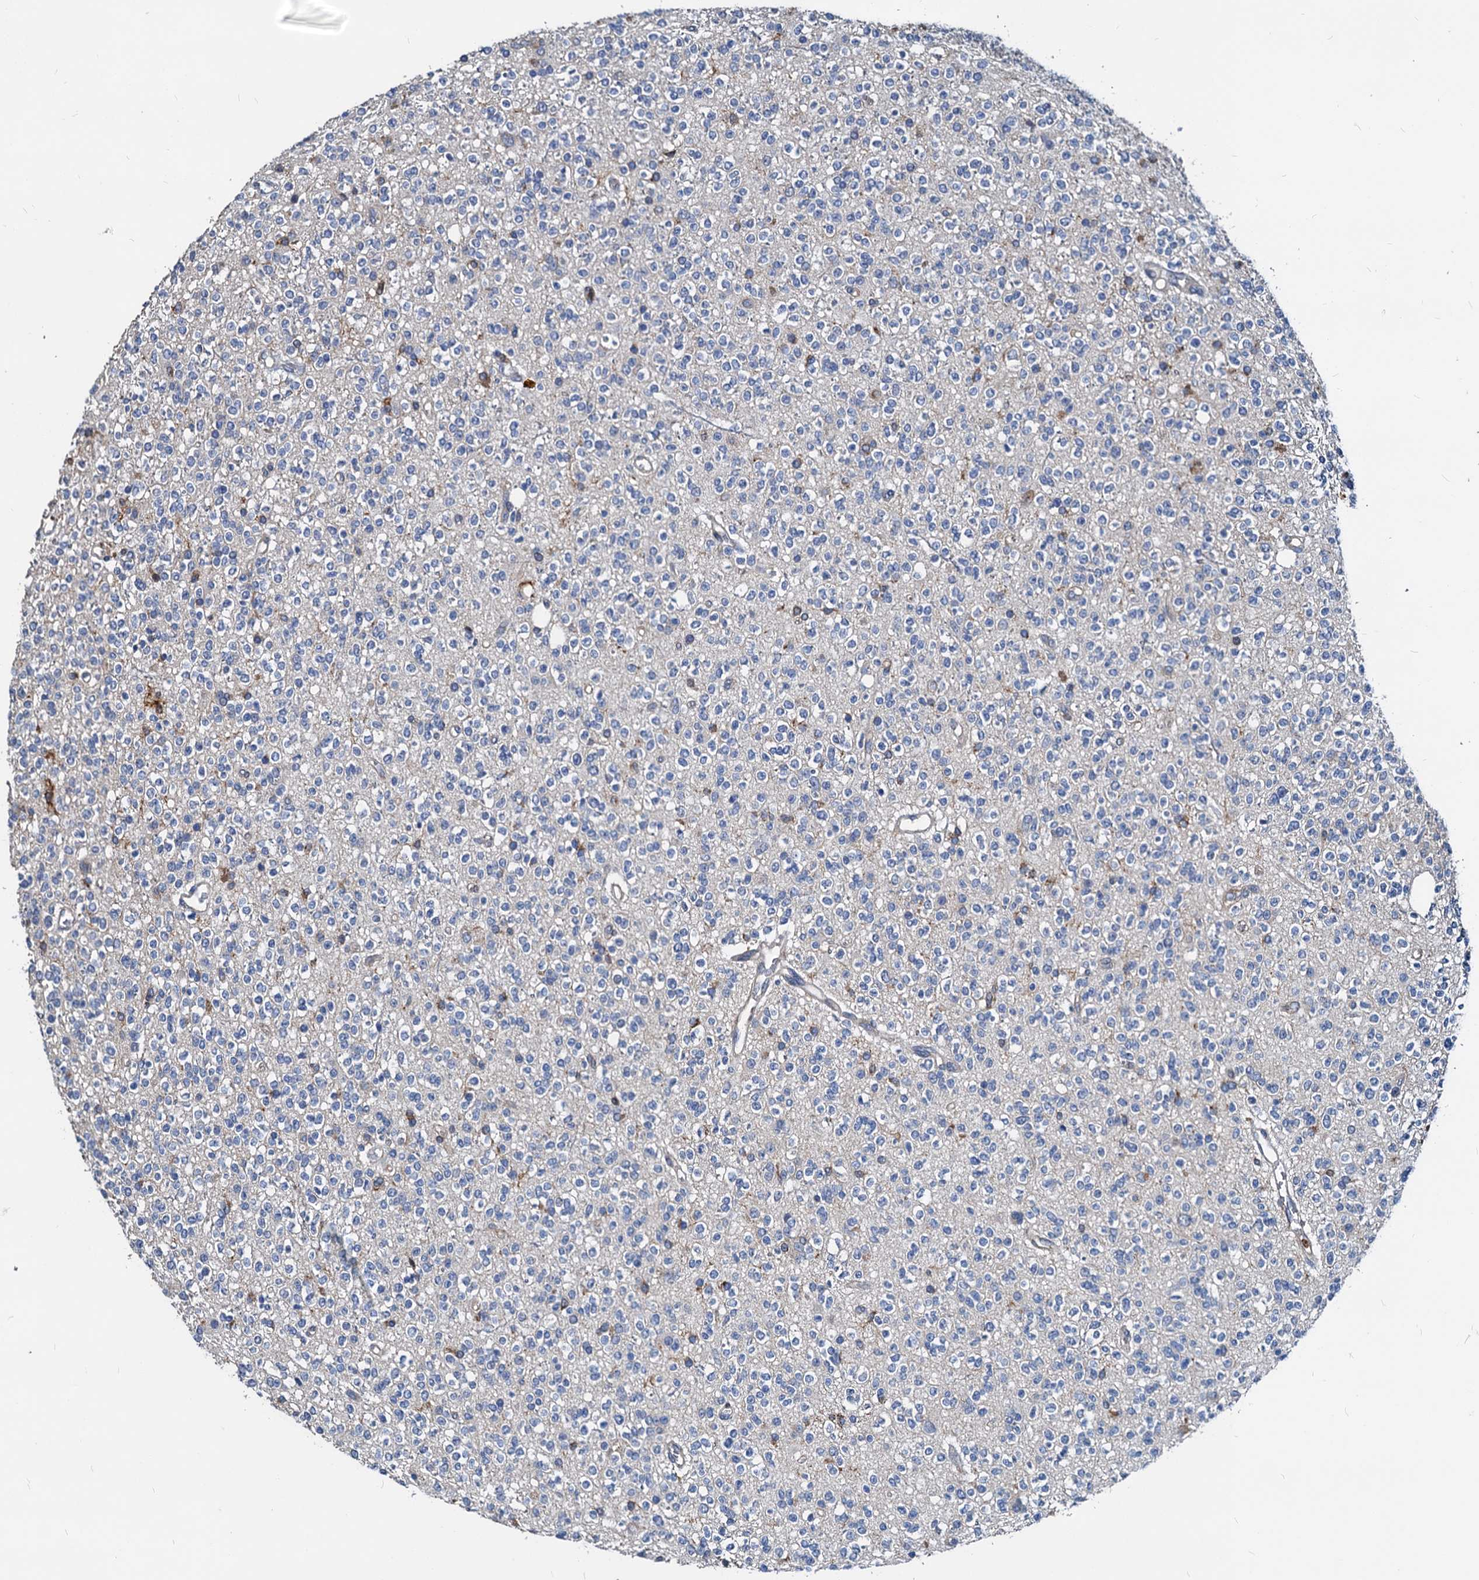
{"staining": {"intensity": "negative", "quantity": "none", "location": "none"}, "tissue": "glioma", "cell_type": "Tumor cells", "image_type": "cancer", "snomed": [{"axis": "morphology", "description": "Glioma, malignant, High grade"}, {"axis": "topography", "description": "Brain"}], "caption": "A photomicrograph of malignant glioma (high-grade) stained for a protein displays no brown staining in tumor cells. The staining is performed using DAB brown chromogen with nuclei counter-stained in using hematoxylin.", "gene": "LCP2", "patient": {"sex": "male", "age": 34}}